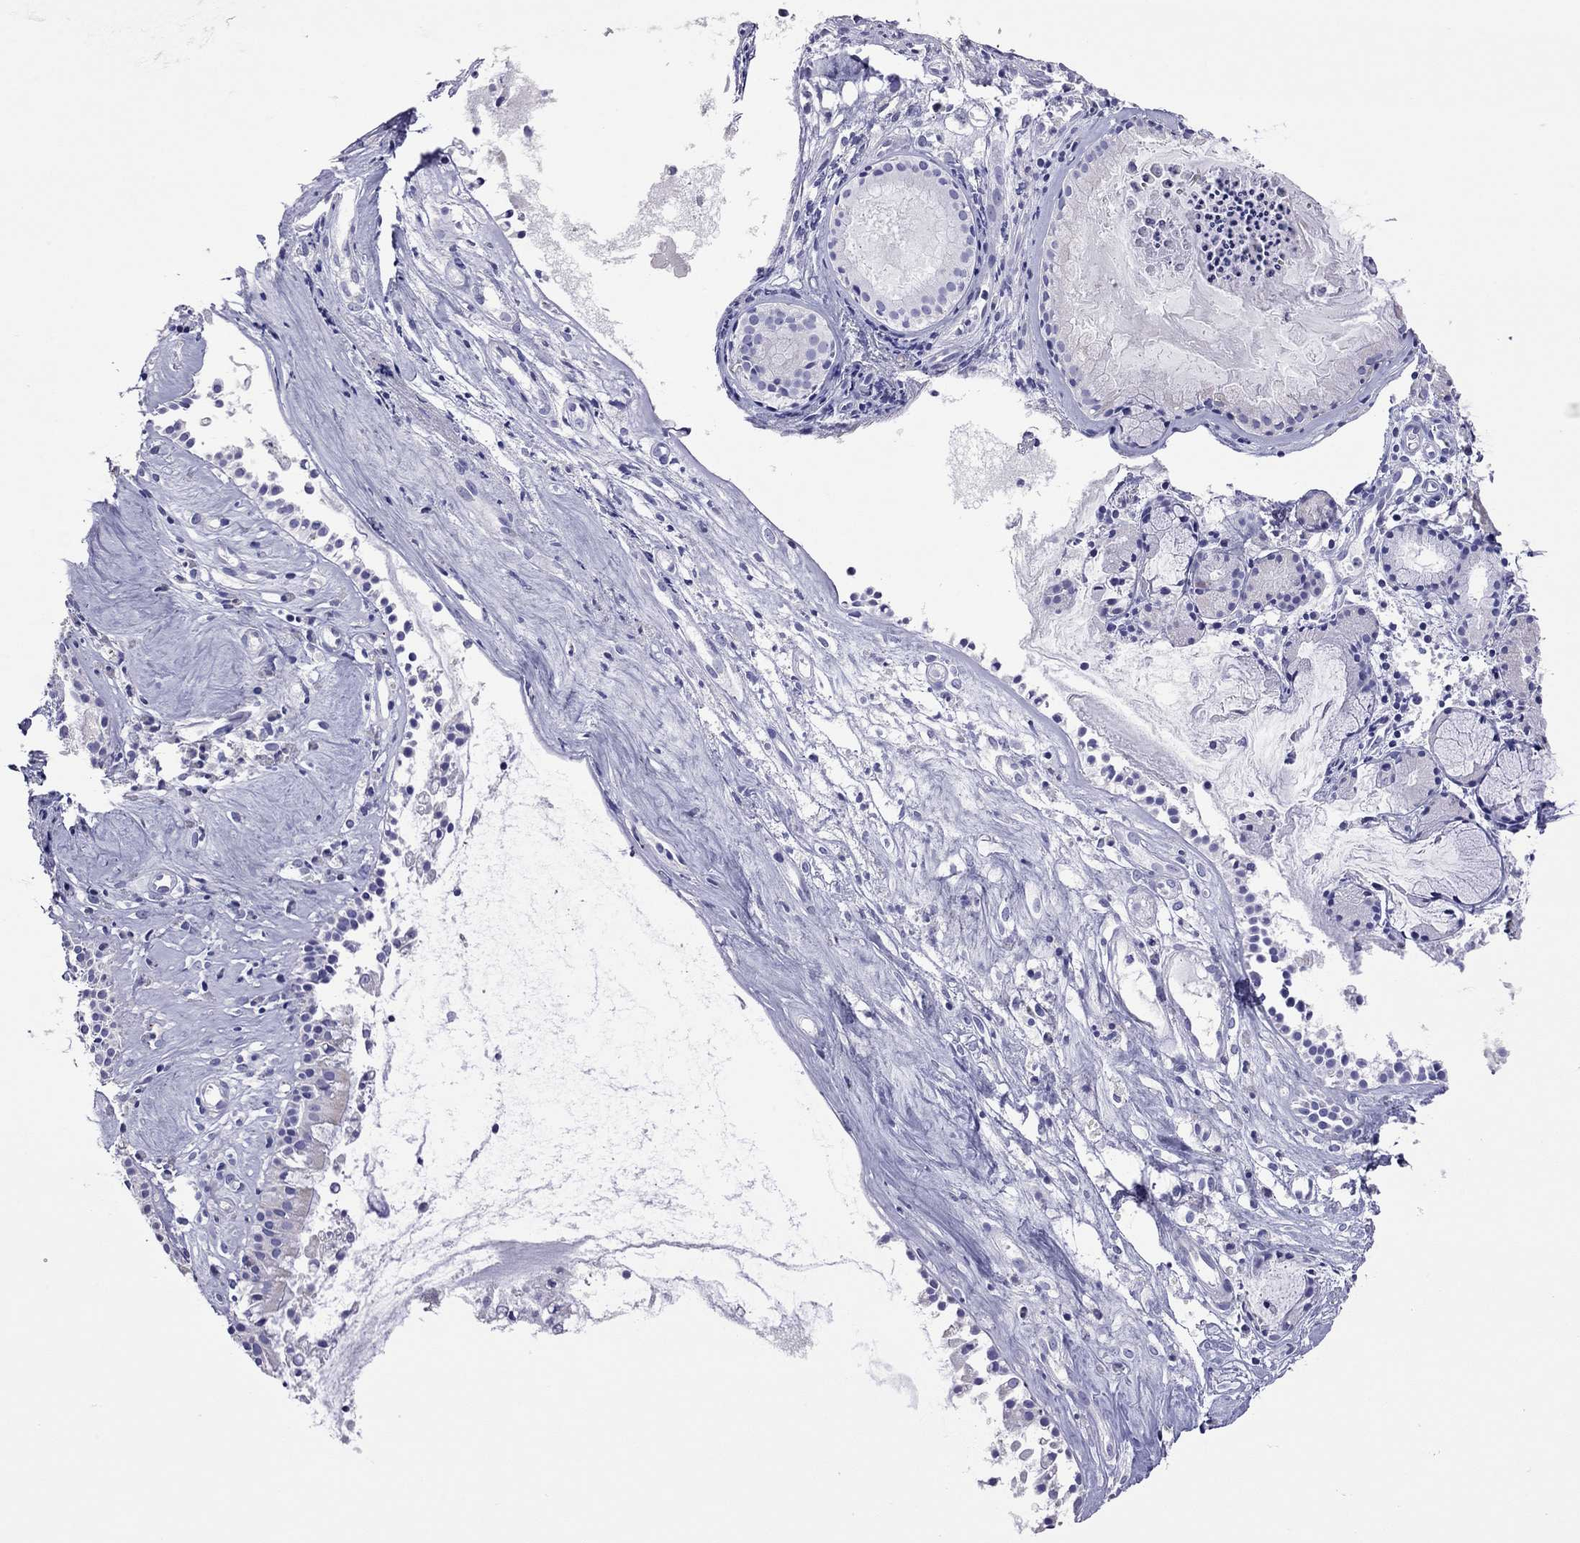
{"staining": {"intensity": "negative", "quantity": "none", "location": "none"}, "tissue": "nasopharynx", "cell_type": "Respiratory epithelial cells", "image_type": "normal", "snomed": [{"axis": "morphology", "description": "Normal tissue, NOS"}, {"axis": "topography", "description": "Nasopharynx"}], "caption": "Nasopharynx stained for a protein using immunohistochemistry displays no staining respiratory epithelial cells.", "gene": "COL9A1", "patient": {"sex": "female", "age": 47}}